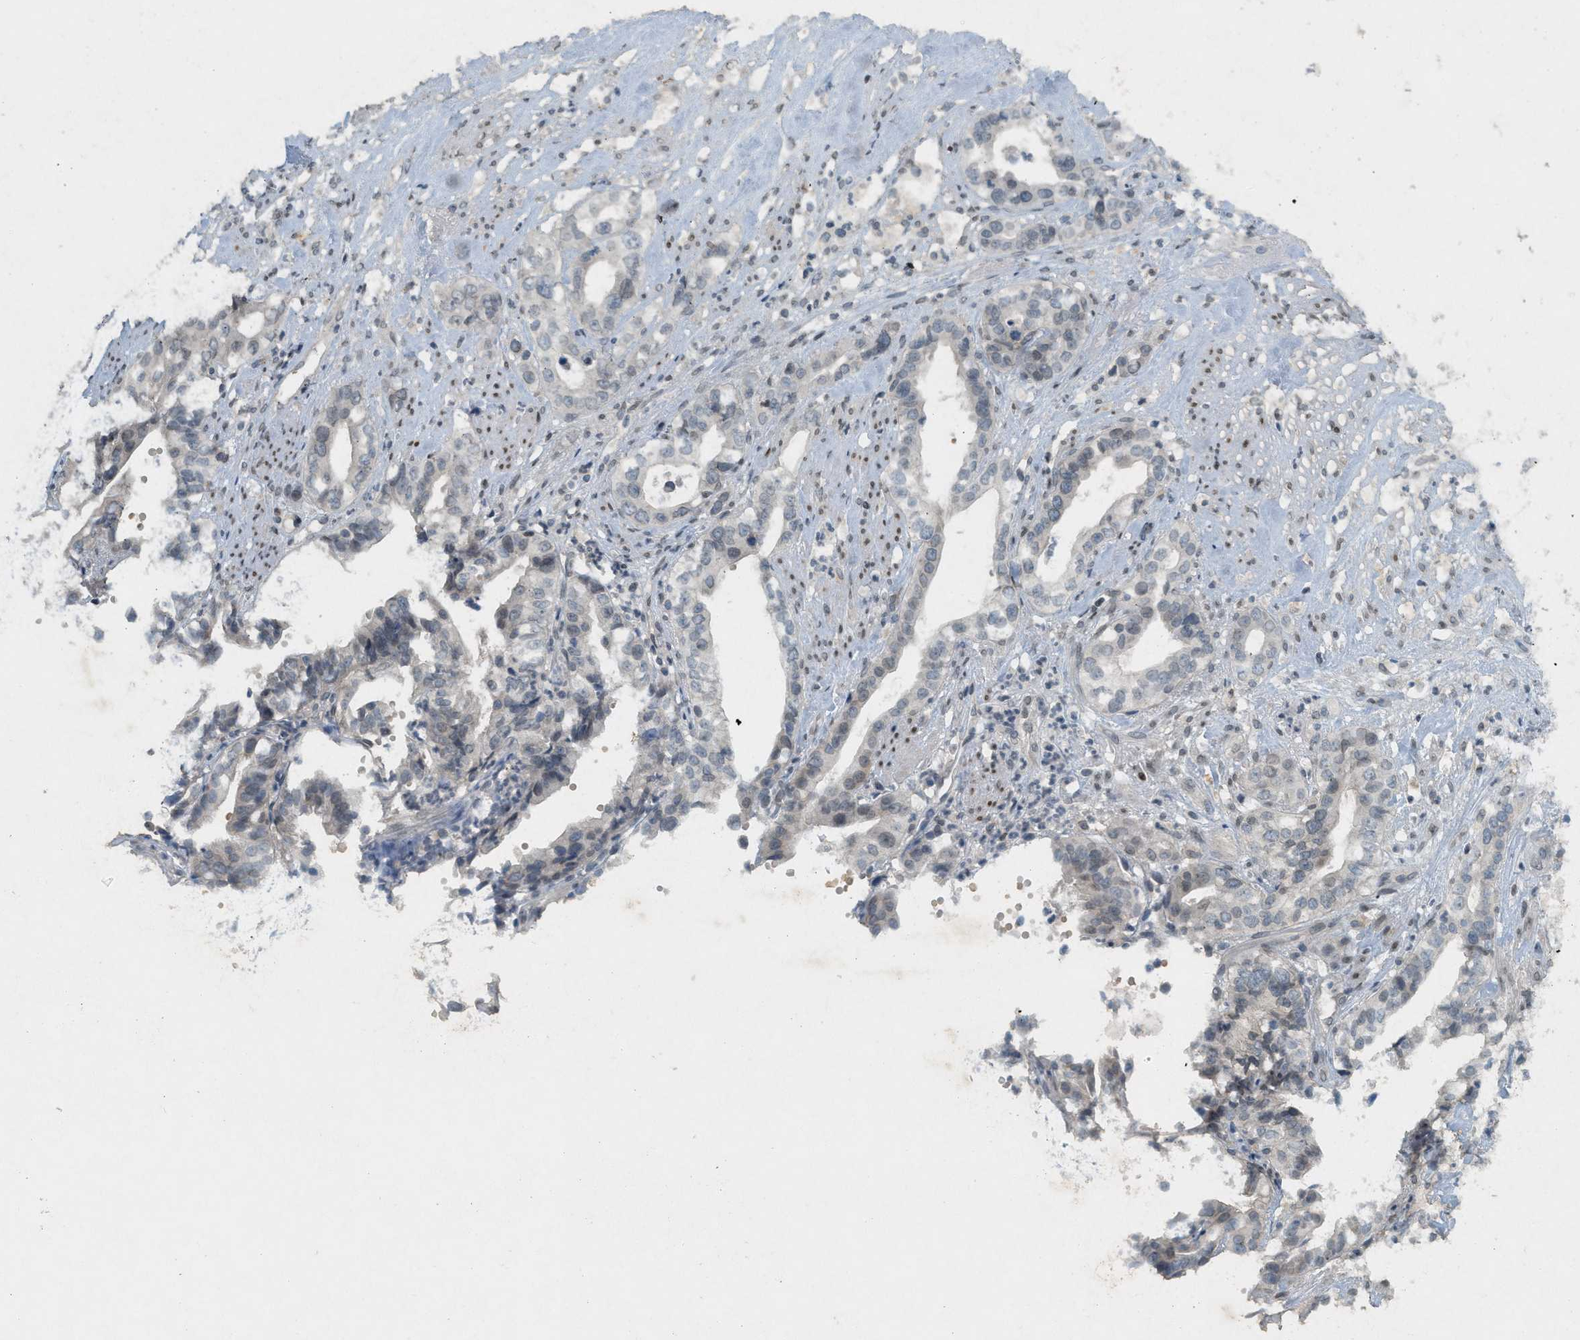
{"staining": {"intensity": "weak", "quantity": "<25%", "location": "nuclear"}, "tissue": "liver cancer", "cell_type": "Tumor cells", "image_type": "cancer", "snomed": [{"axis": "morphology", "description": "Cholangiocarcinoma"}, {"axis": "topography", "description": "Liver"}], "caption": "Immunohistochemistry (IHC) of human cholangiocarcinoma (liver) exhibits no expression in tumor cells. (DAB IHC, high magnification).", "gene": "ABHD6", "patient": {"sex": "female", "age": 61}}